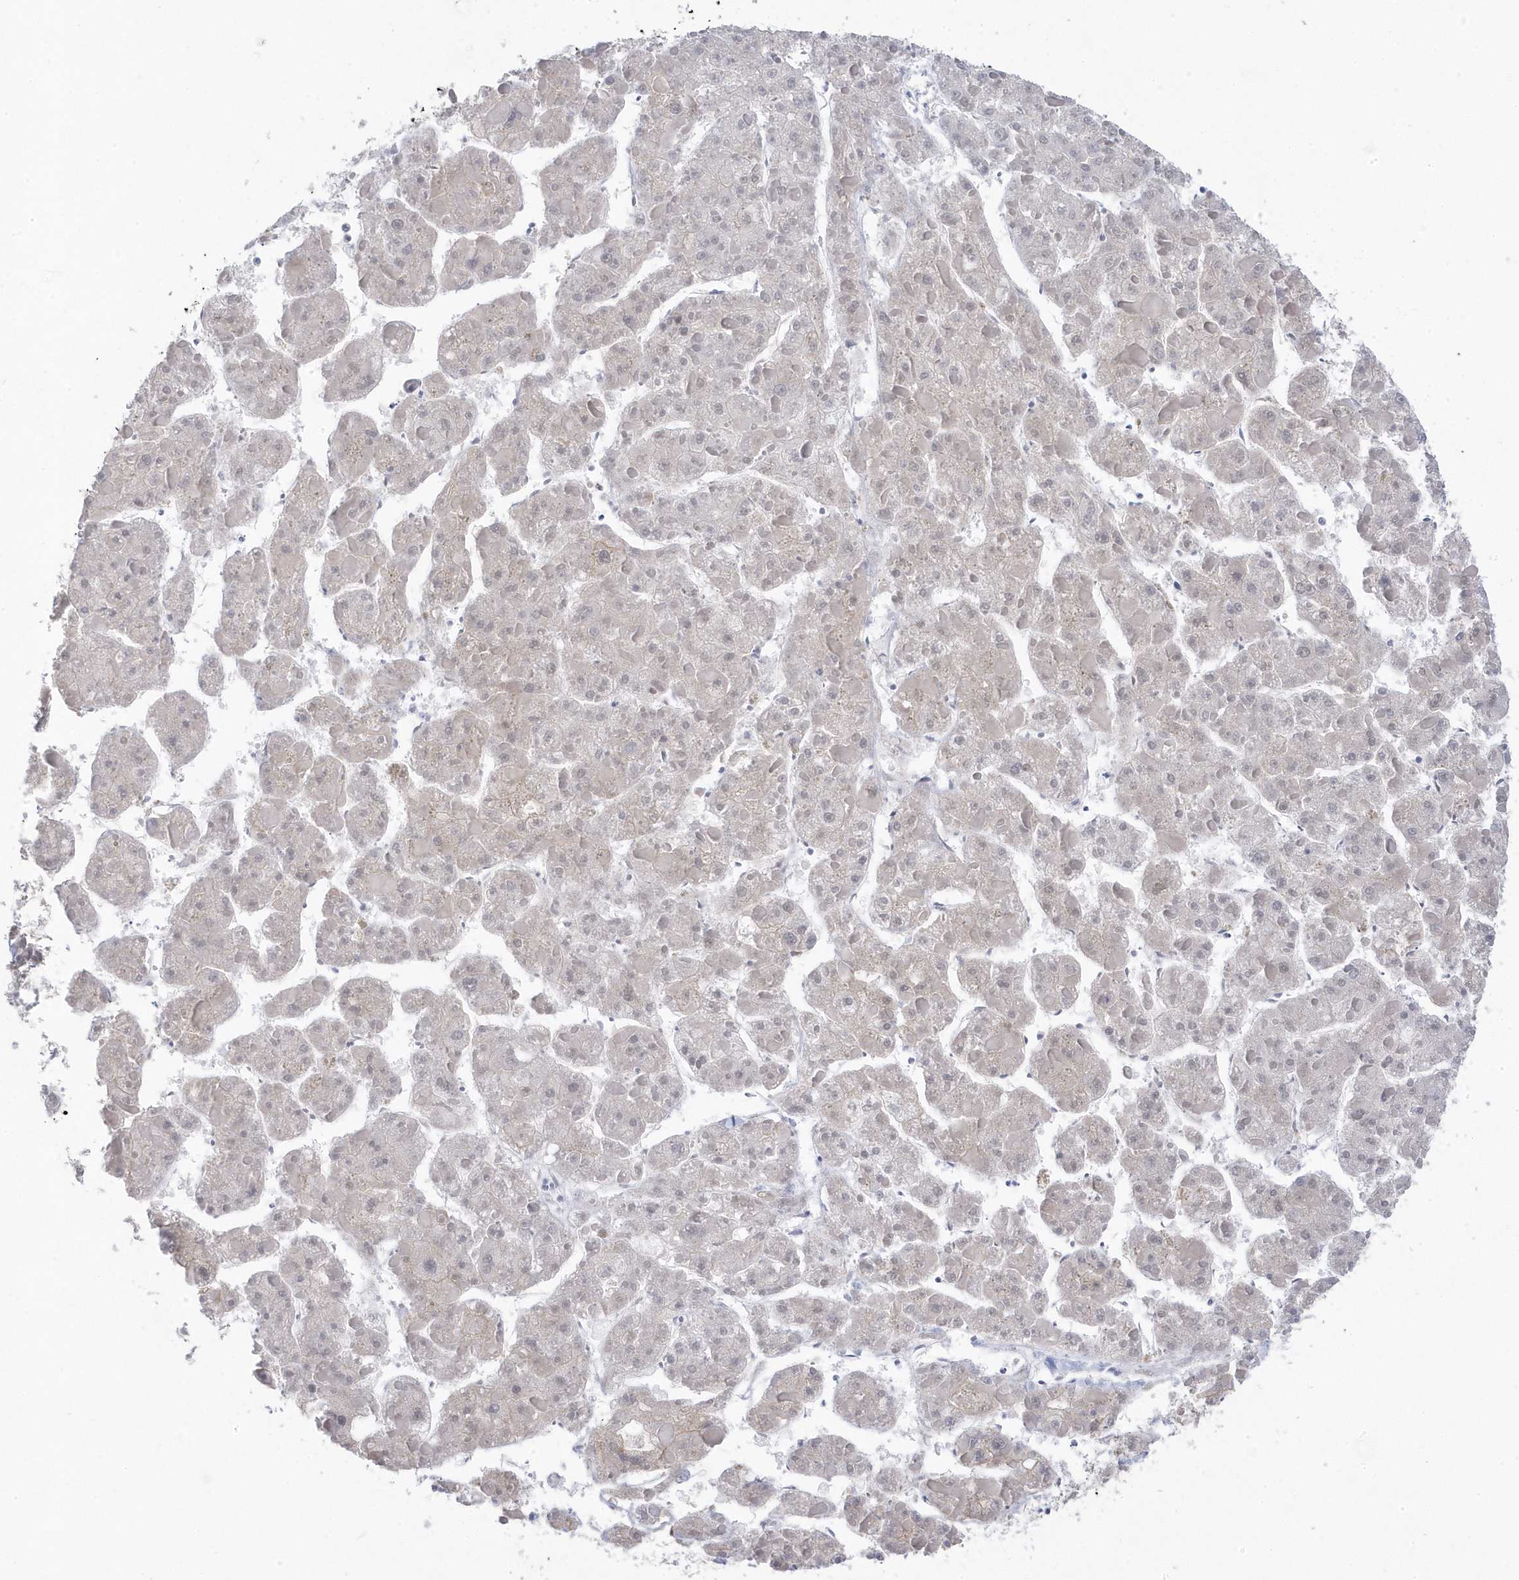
{"staining": {"intensity": "negative", "quantity": "none", "location": "none"}, "tissue": "liver cancer", "cell_type": "Tumor cells", "image_type": "cancer", "snomed": [{"axis": "morphology", "description": "Carcinoma, Hepatocellular, NOS"}, {"axis": "topography", "description": "Liver"}], "caption": "Tumor cells are negative for protein expression in human liver cancer.", "gene": "ANAPC1", "patient": {"sex": "female", "age": 73}}